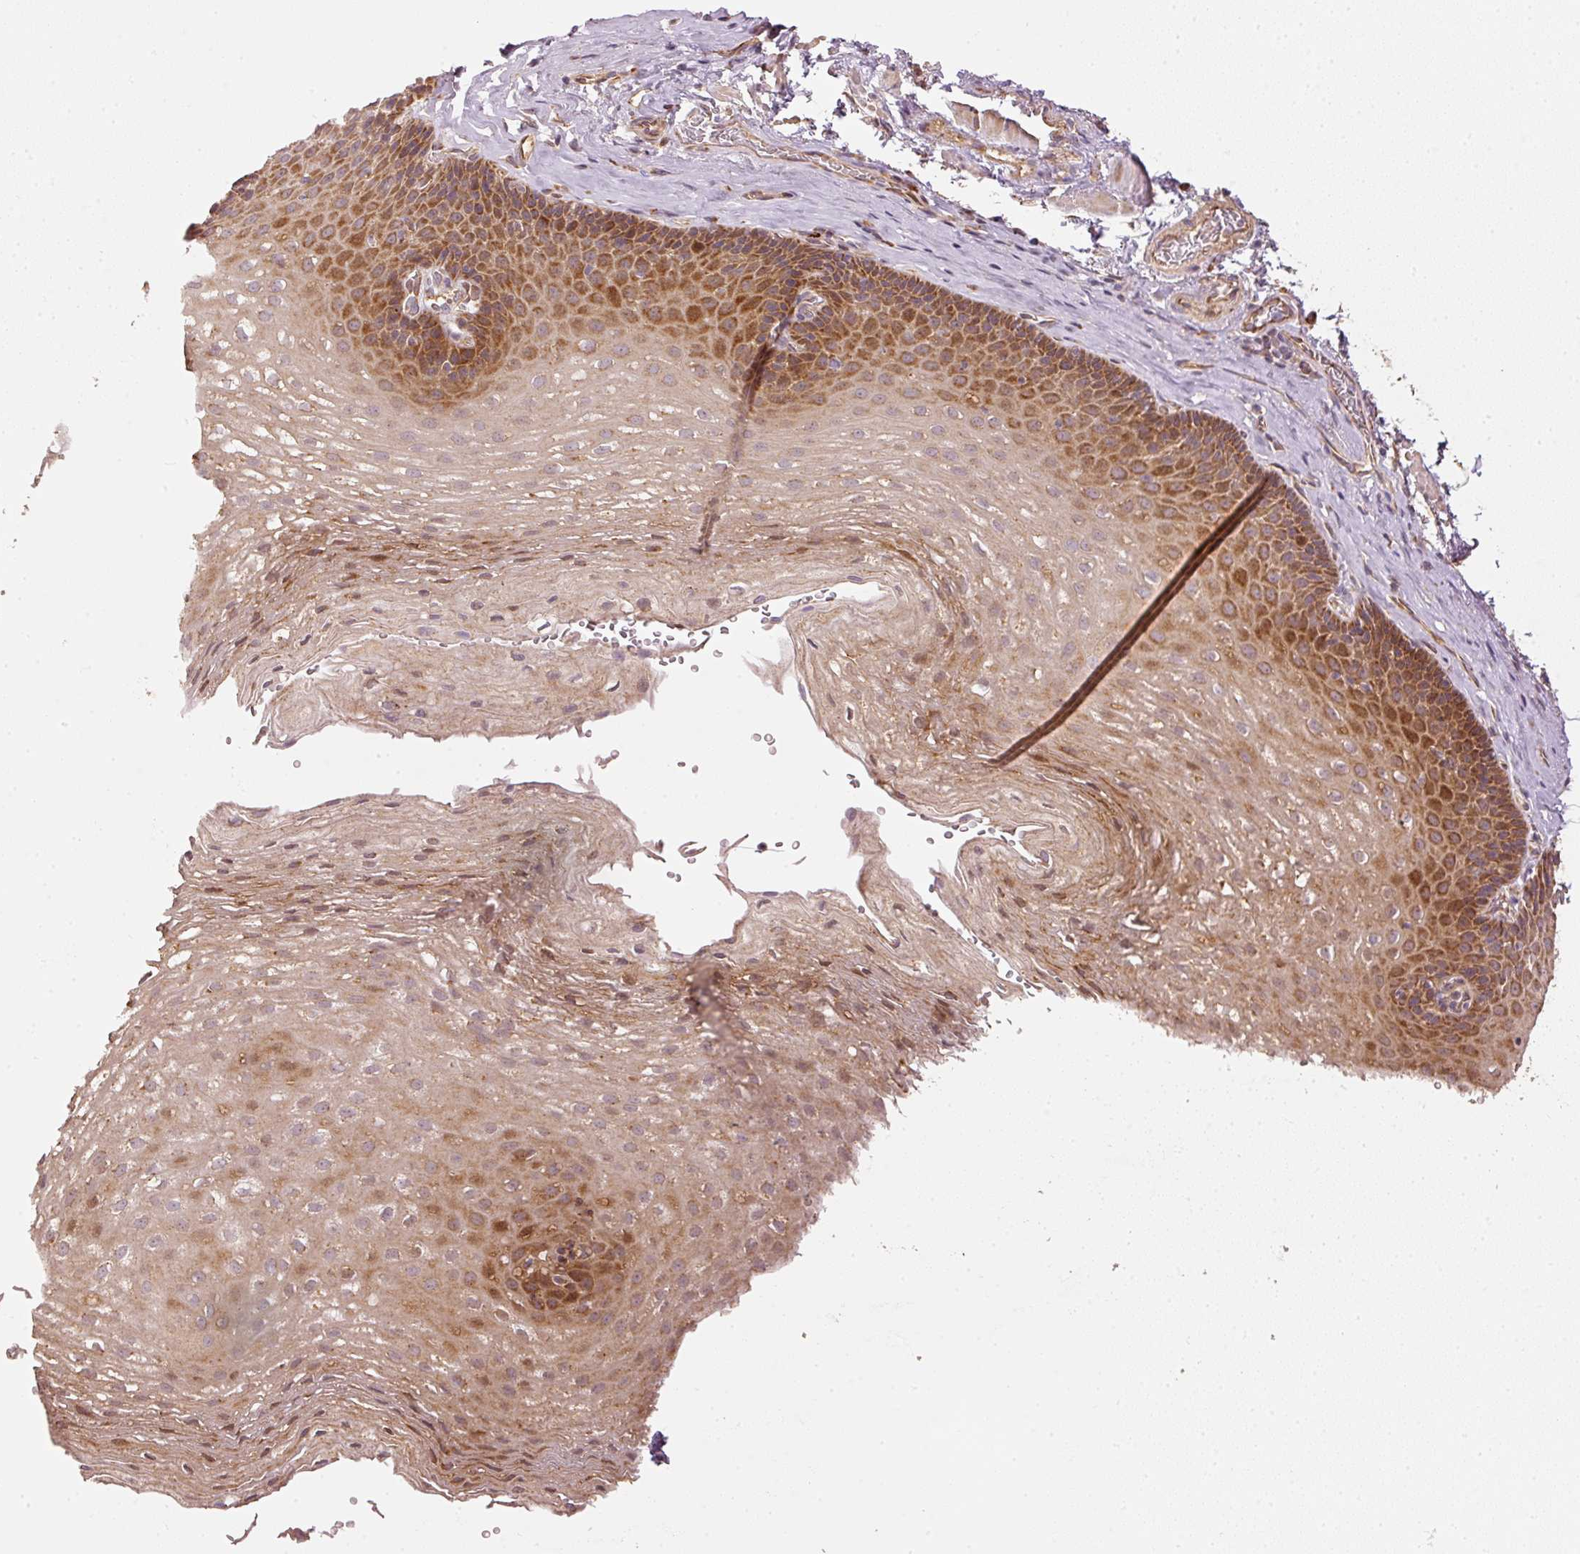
{"staining": {"intensity": "strong", "quantity": "25%-75%", "location": "cytoplasmic/membranous"}, "tissue": "esophagus", "cell_type": "Squamous epithelial cells", "image_type": "normal", "snomed": [{"axis": "morphology", "description": "Normal tissue, NOS"}, {"axis": "topography", "description": "Esophagus"}], "caption": "Protein staining of benign esophagus reveals strong cytoplasmic/membranous expression in approximately 25%-75% of squamous epithelial cells. (brown staining indicates protein expression, while blue staining denotes nuclei).", "gene": "MTHFD1L", "patient": {"sex": "female", "age": 66}}